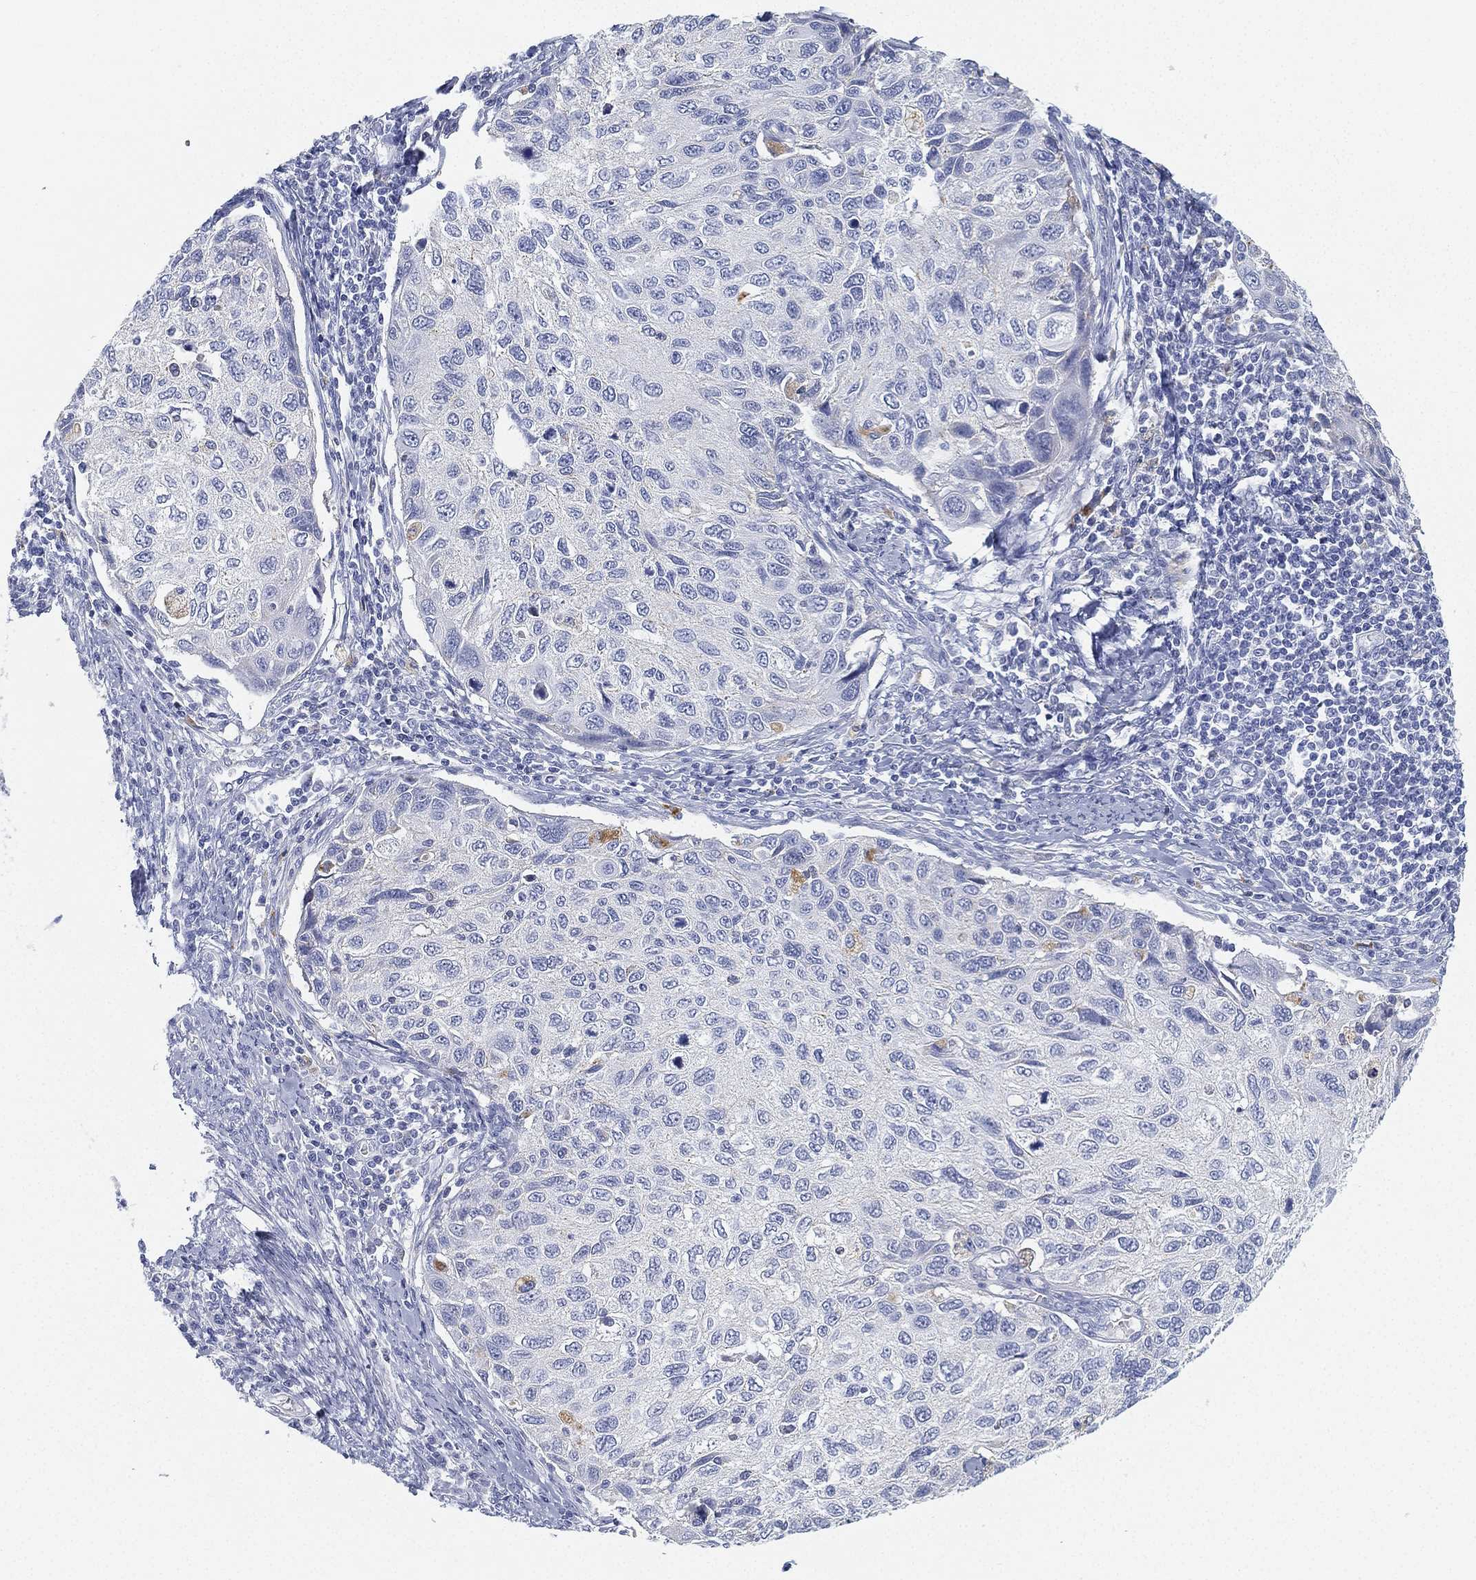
{"staining": {"intensity": "negative", "quantity": "none", "location": "none"}, "tissue": "cervical cancer", "cell_type": "Tumor cells", "image_type": "cancer", "snomed": [{"axis": "morphology", "description": "Squamous cell carcinoma, NOS"}, {"axis": "topography", "description": "Cervix"}], "caption": "This is an immunohistochemistry (IHC) histopathology image of human squamous cell carcinoma (cervical). There is no expression in tumor cells.", "gene": "GPR61", "patient": {"sex": "female", "age": 70}}